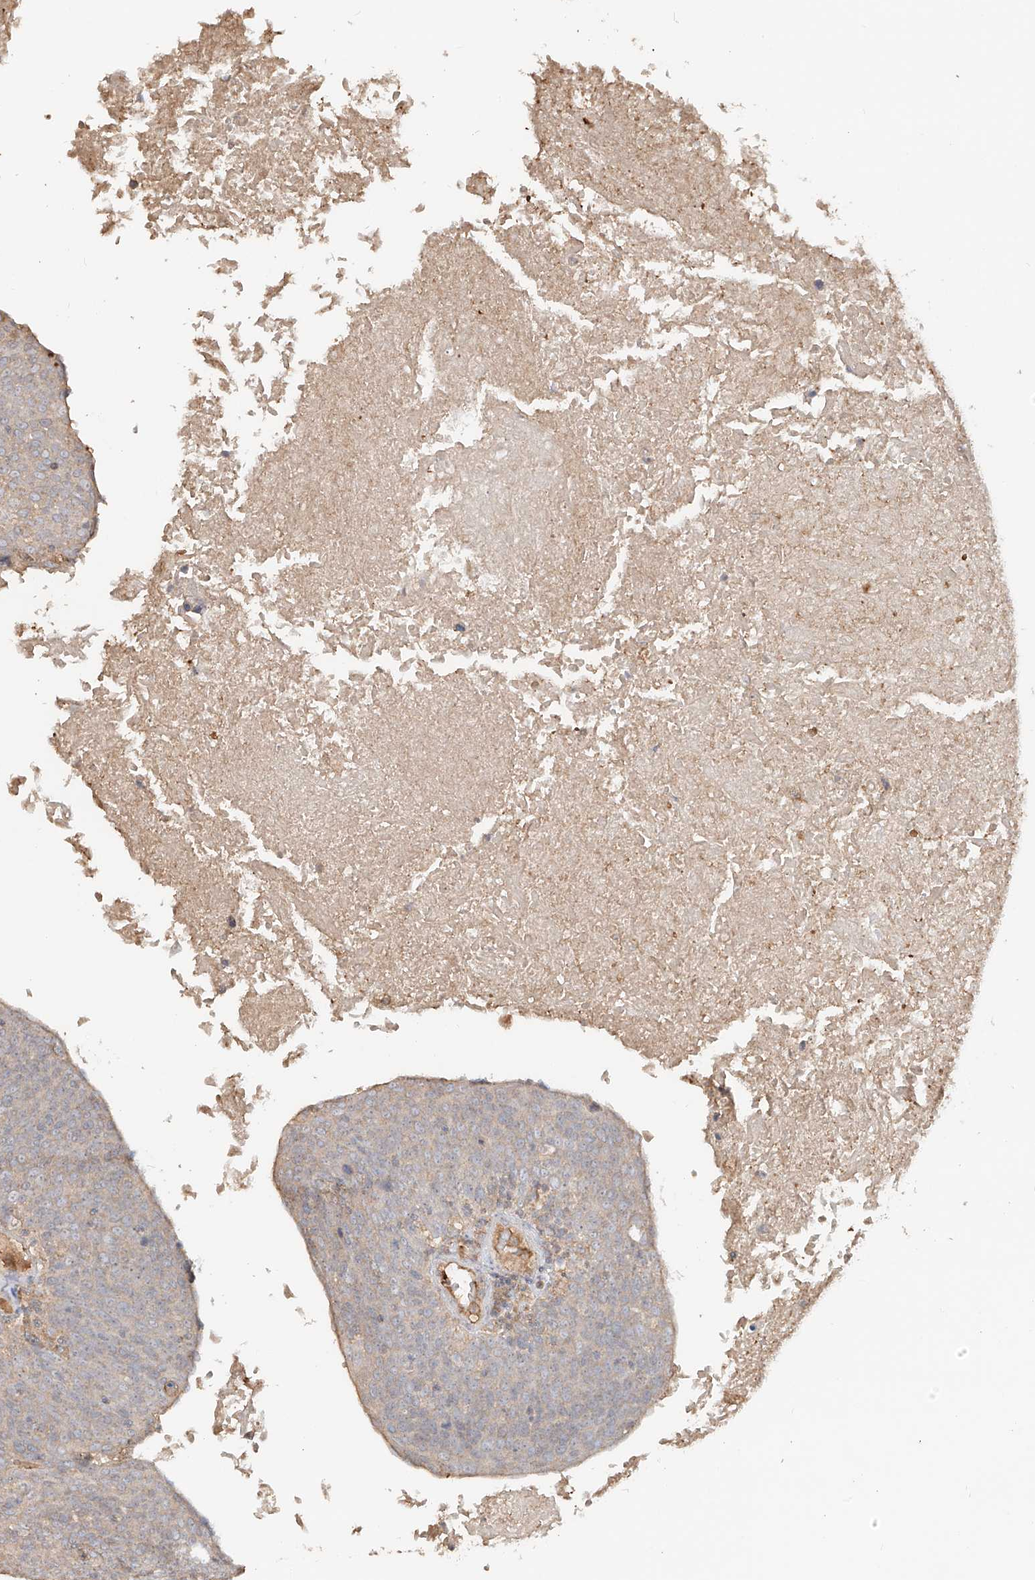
{"staining": {"intensity": "negative", "quantity": "none", "location": "none"}, "tissue": "head and neck cancer", "cell_type": "Tumor cells", "image_type": "cancer", "snomed": [{"axis": "morphology", "description": "Squamous cell carcinoma, NOS"}, {"axis": "morphology", "description": "Squamous cell carcinoma, metastatic, NOS"}, {"axis": "topography", "description": "Lymph node"}, {"axis": "topography", "description": "Head-Neck"}], "caption": "Protein analysis of metastatic squamous cell carcinoma (head and neck) displays no significant positivity in tumor cells.", "gene": "NPHS1", "patient": {"sex": "male", "age": 62}}